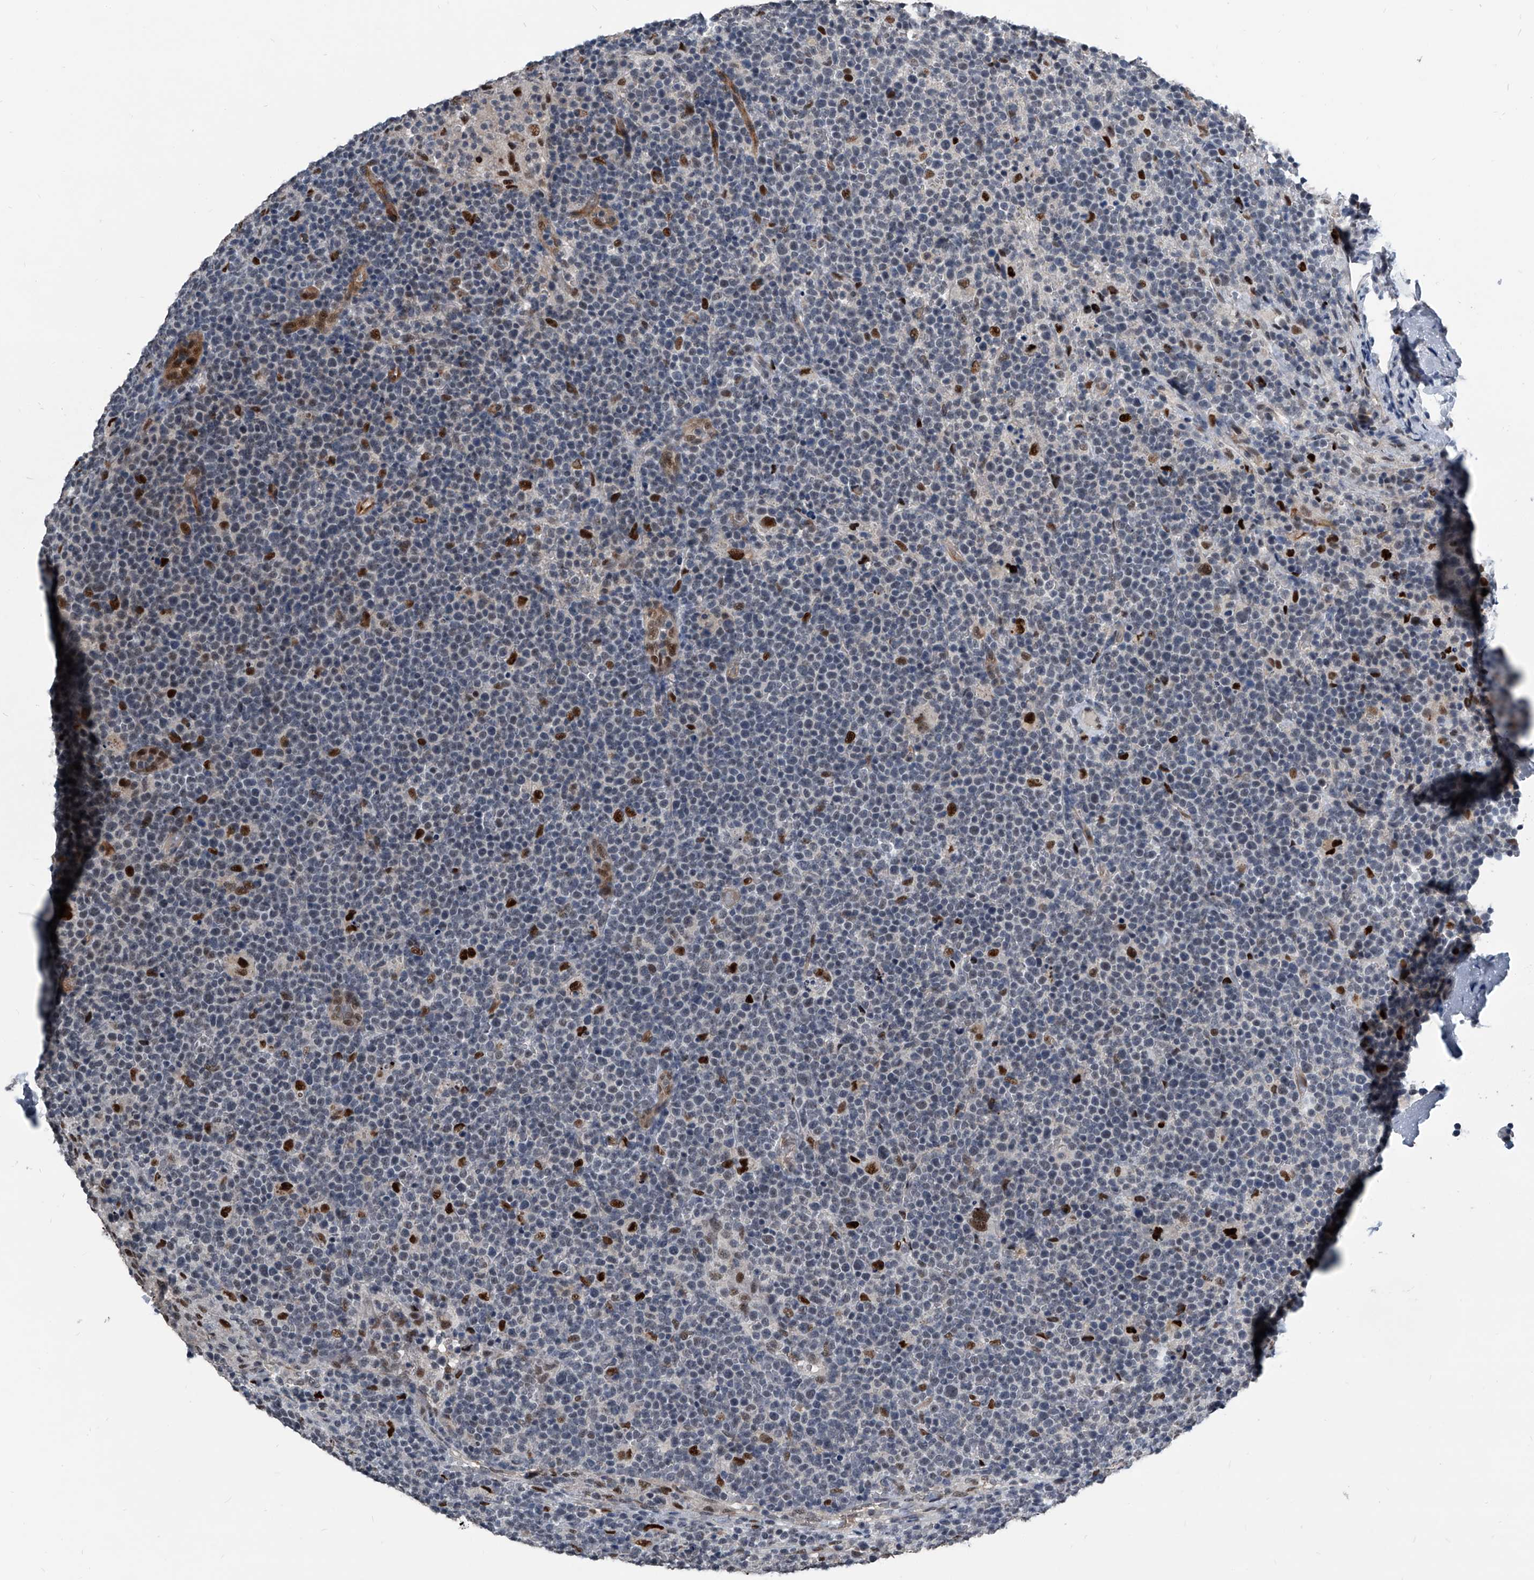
{"staining": {"intensity": "strong", "quantity": "<25%", "location": "nuclear"}, "tissue": "lymphoma", "cell_type": "Tumor cells", "image_type": "cancer", "snomed": [{"axis": "morphology", "description": "Malignant lymphoma, non-Hodgkin's type, High grade"}, {"axis": "topography", "description": "Lymph node"}], "caption": "Immunohistochemistry of human lymphoma exhibits medium levels of strong nuclear staining in approximately <25% of tumor cells. Immunohistochemistry (ihc) stains the protein in brown and the nuclei are stained blue.", "gene": "MEN1", "patient": {"sex": "male", "age": 61}}